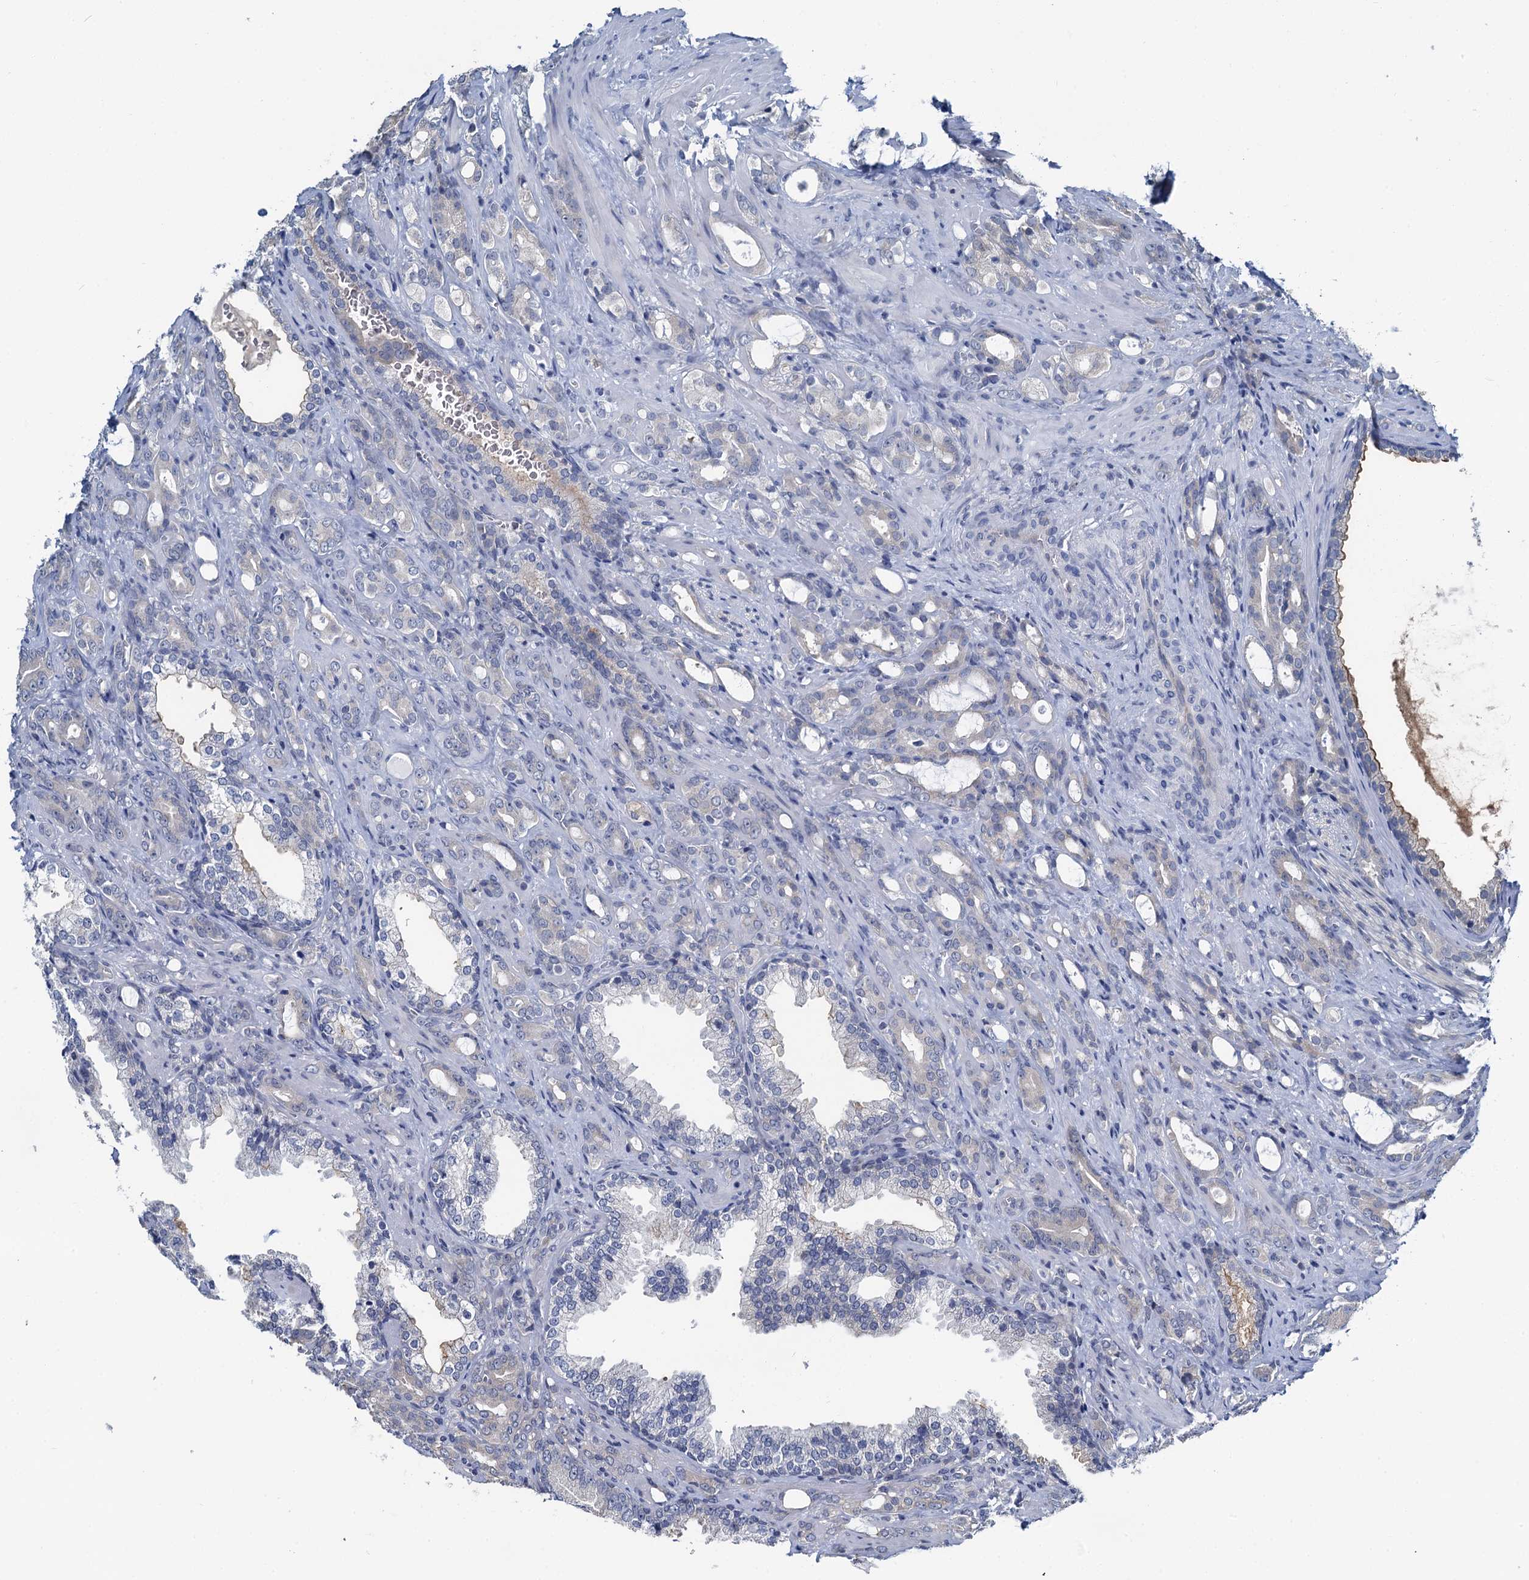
{"staining": {"intensity": "negative", "quantity": "none", "location": "none"}, "tissue": "prostate cancer", "cell_type": "Tumor cells", "image_type": "cancer", "snomed": [{"axis": "morphology", "description": "Adenocarcinoma, High grade"}, {"axis": "topography", "description": "Prostate"}], "caption": "Tumor cells show no significant protein positivity in prostate cancer.", "gene": "MIOX", "patient": {"sex": "male", "age": 72}}